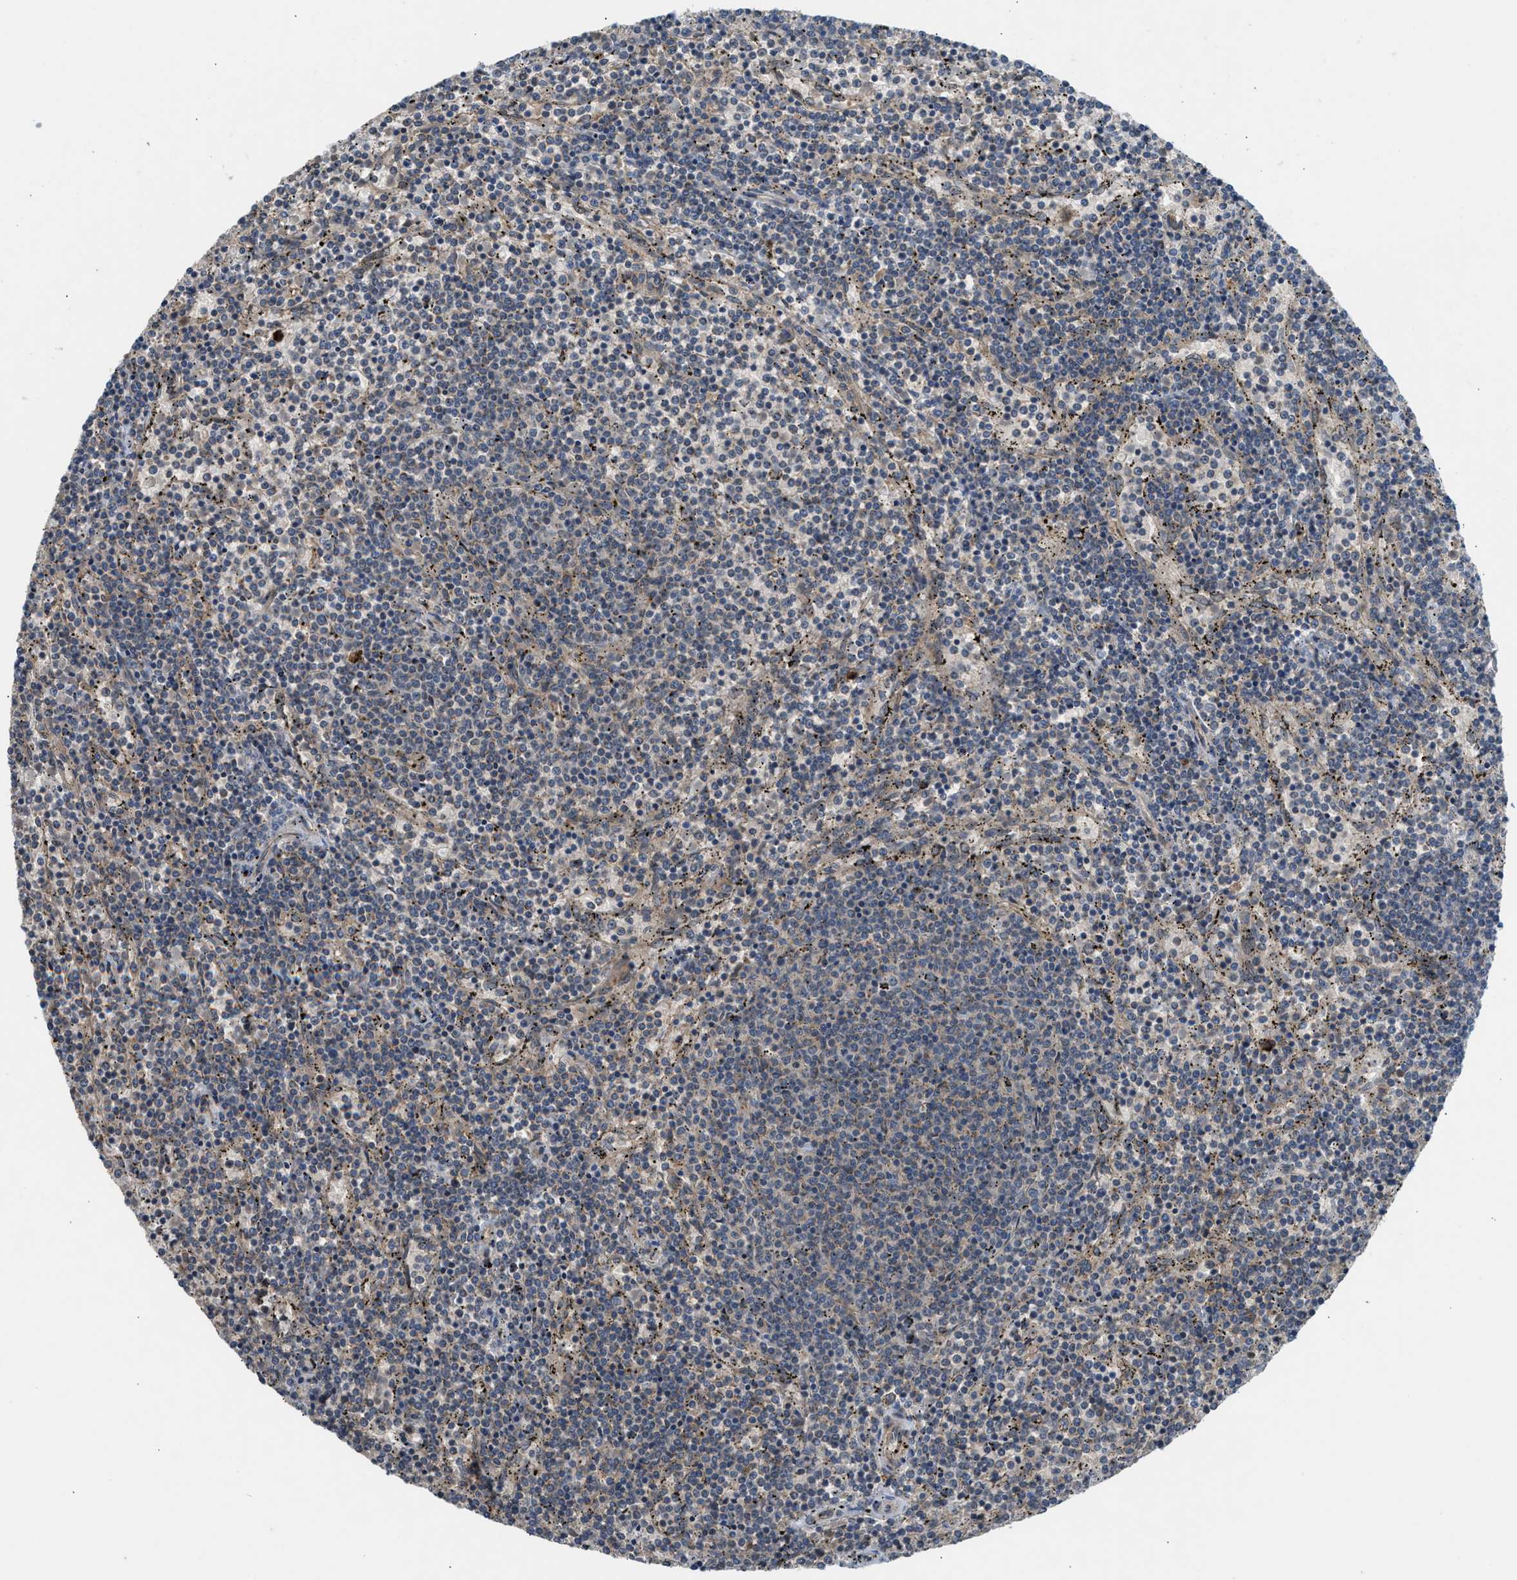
{"staining": {"intensity": "weak", "quantity": "<25%", "location": "cytoplasmic/membranous"}, "tissue": "lymphoma", "cell_type": "Tumor cells", "image_type": "cancer", "snomed": [{"axis": "morphology", "description": "Malignant lymphoma, non-Hodgkin's type, Low grade"}, {"axis": "topography", "description": "Spleen"}], "caption": "Immunohistochemistry (IHC) photomicrograph of low-grade malignant lymphoma, non-Hodgkin's type stained for a protein (brown), which exhibits no positivity in tumor cells.", "gene": "ADCY8", "patient": {"sex": "female", "age": 50}}